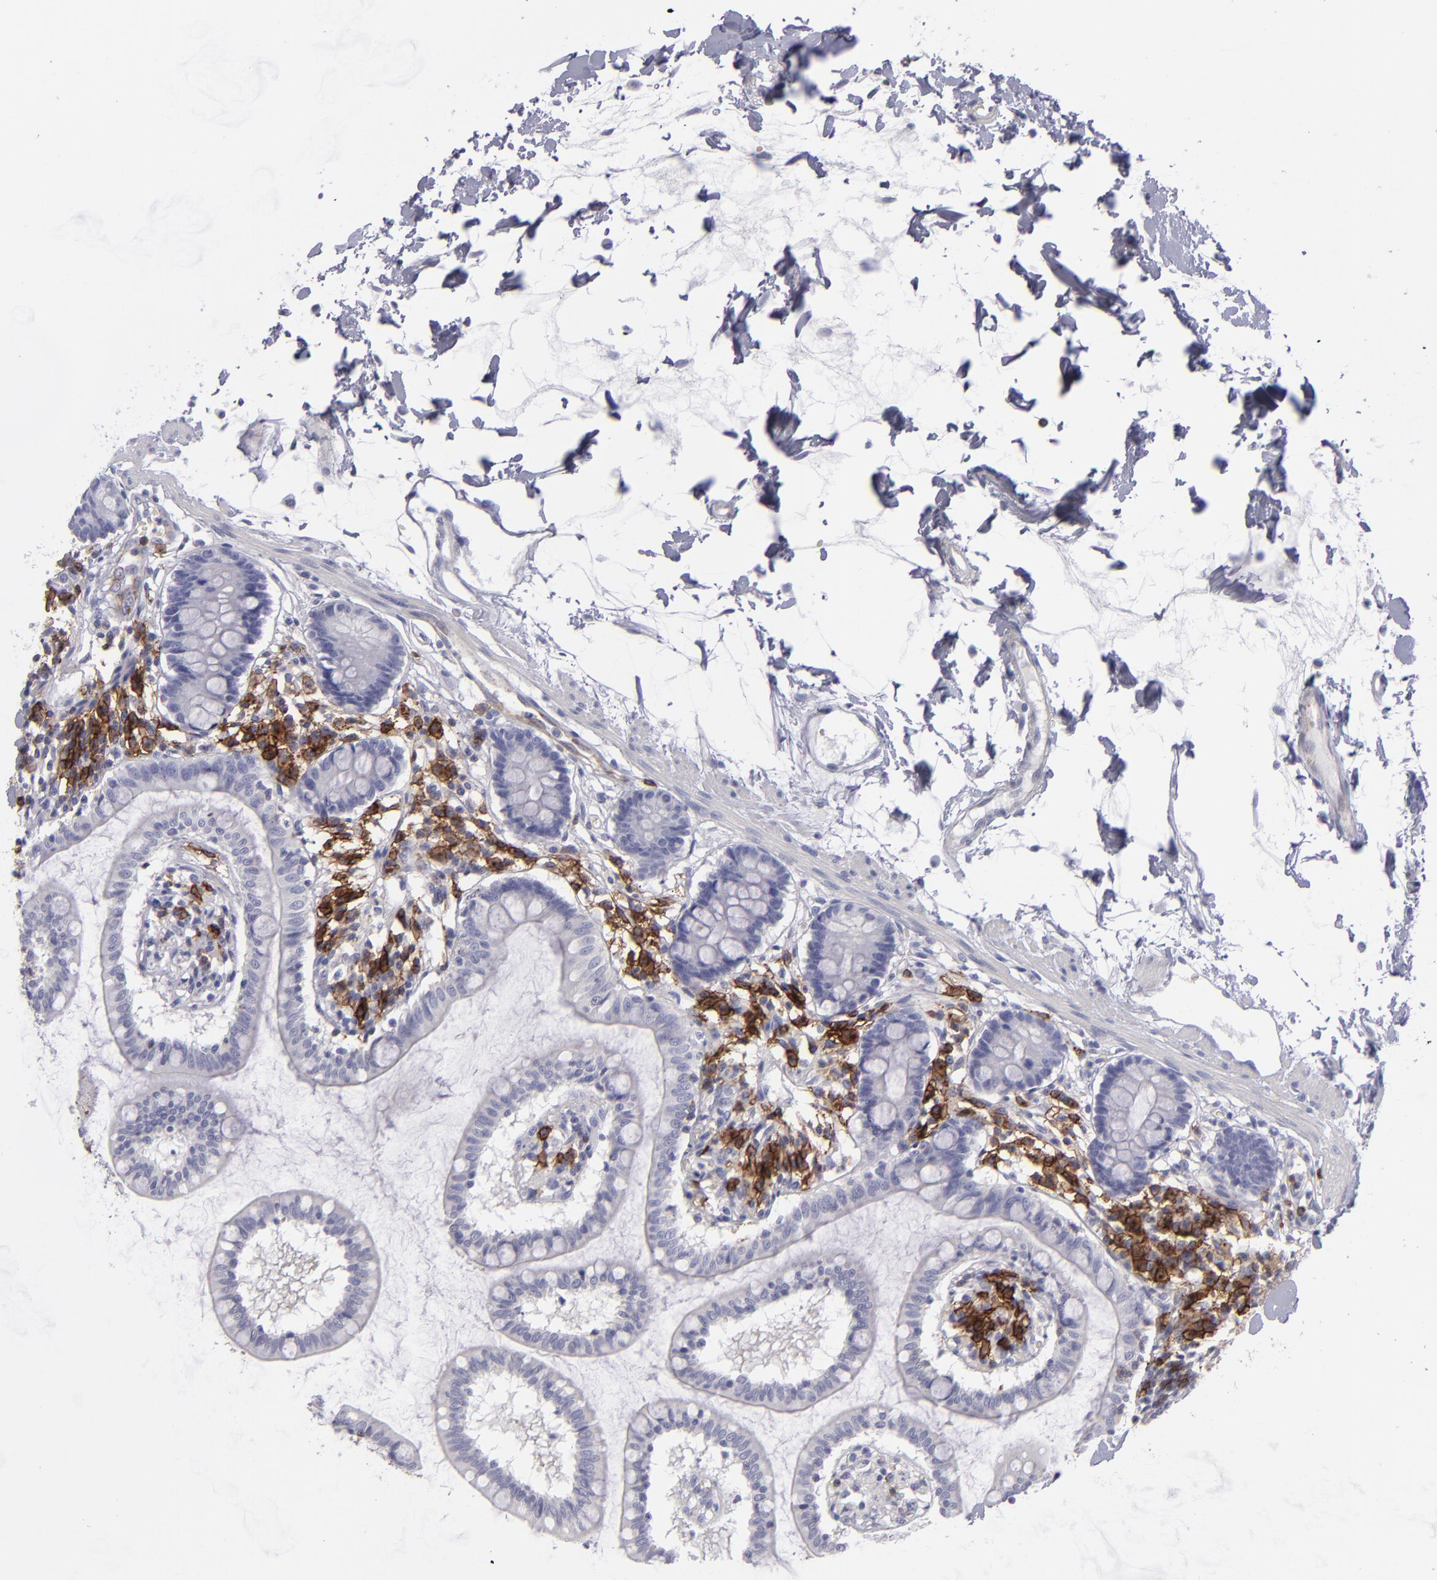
{"staining": {"intensity": "negative", "quantity": "none", "location": "none"}, "tissue": "small intestine", "cell_type": "Glandular cells", "image_type": "normal", "snomed": [{"axis": "morphology", "description": "Normal tissue, NOS"}, {"axis": "topography", "description": "Small intestine"}], "caption": "High magnification brightfield microscopy of unremarkable small intestine stained with DAB (brown) and counterstained with hematoxylin (blue): glandular cells show no significant expression.", "gene": "CD27", "patient": {"sex": "female", "age": 61}}